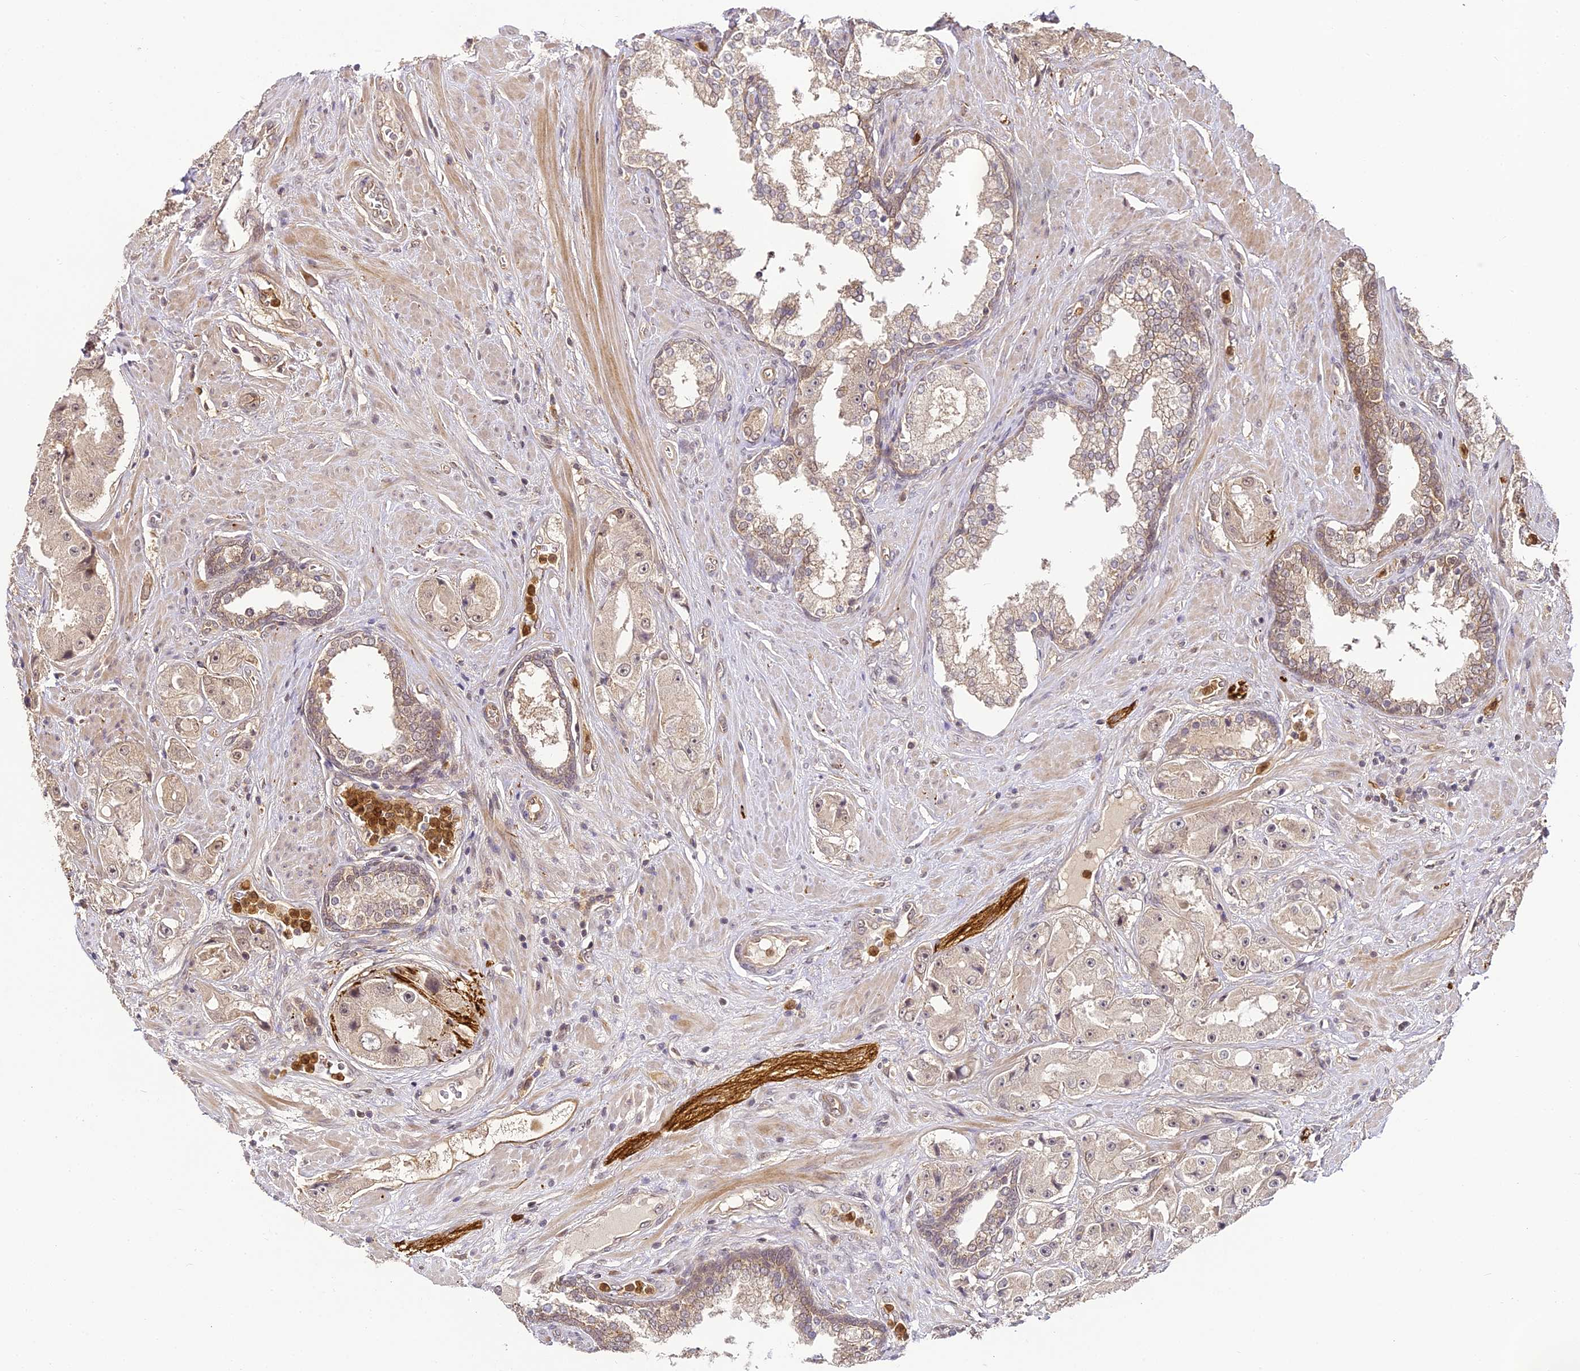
{"staining": {"intensity": "weak", "quantity": "25%-75%", "location": "cytoplasmic/membranous"}, "tissue": "prostate cancer", "cell_type": "Tumor cells", "image_type": "cancer", "snomed": [{"axis": "morphology", "description": "Adenocarcinoma, High grade"}, {"axis": "topography", "description": "Prostate"}], "caption": "High-grade adenocarcinoma (prostate) stained with DAB (3,3'-diaminobenzidine) immunohistochemistry reveals low levels of weak cytoplasmic/membranous positivity in about 25%-75% of tumor cells.", "gene": "BCDIN3D", "patient": {"sex": "male", "age": 73}}